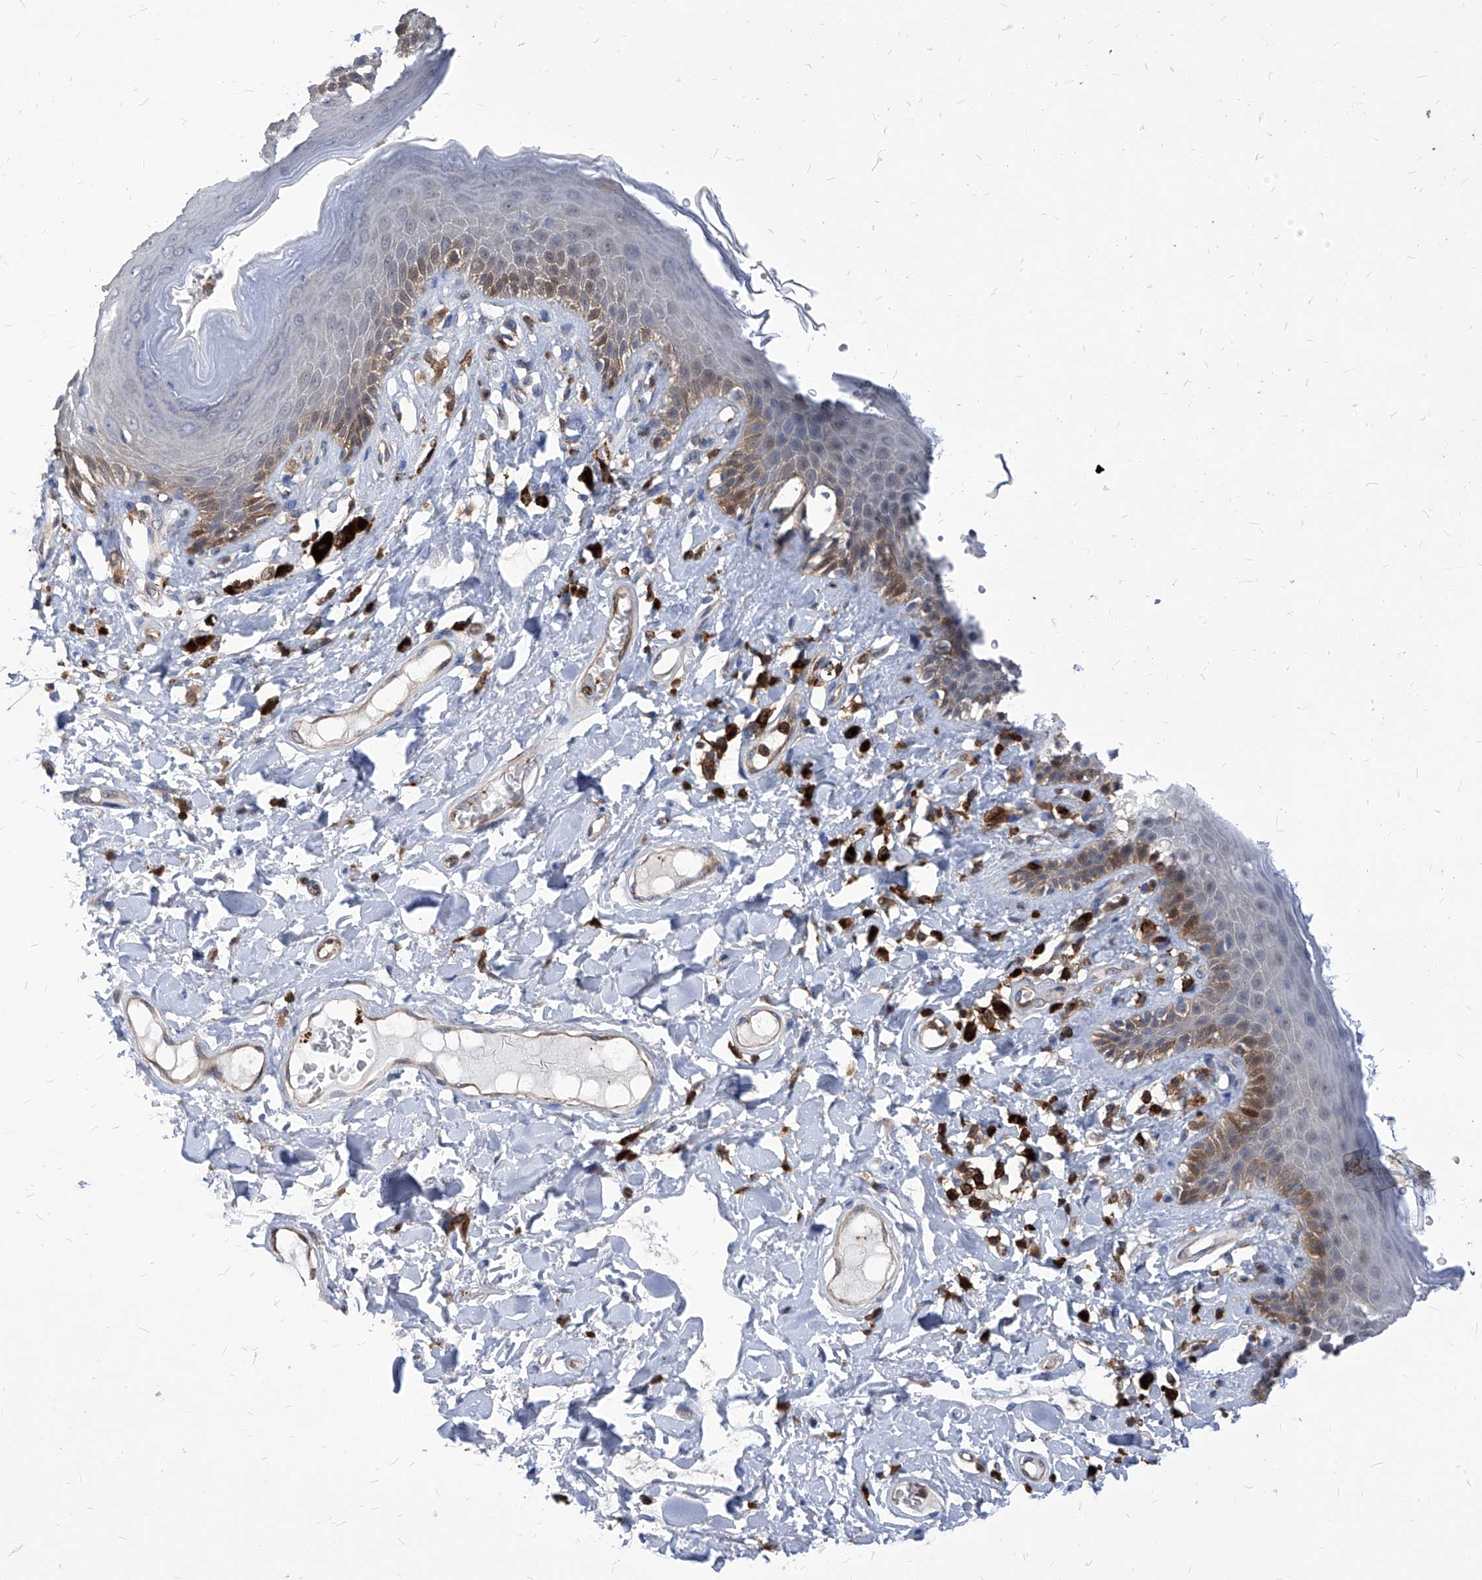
{"staining": {"intensity": "moderate", "quantity": "<25%", "location": "cytoplasmic/membranous,nuclear"}, "tissue": "skin", "cell_type": "Epidermal cells", "image_type": "normal", "snomed": [{"axis": "morphology", "description": "Normal tissue, NOS"}, {"axis": "topography", "description": "Anal"}], "caption": "Protein expression analysis of benign human skin reveals moderate cytoplasmic/membranous,nuclear expression in about <25% of epidermal cells. Immunohistochemistry (ihc) stains the protein of interest in brown and the nuclei are stained blue.", "gene": "ABRACL", "patient": {"sex": "female", "age": 78}}